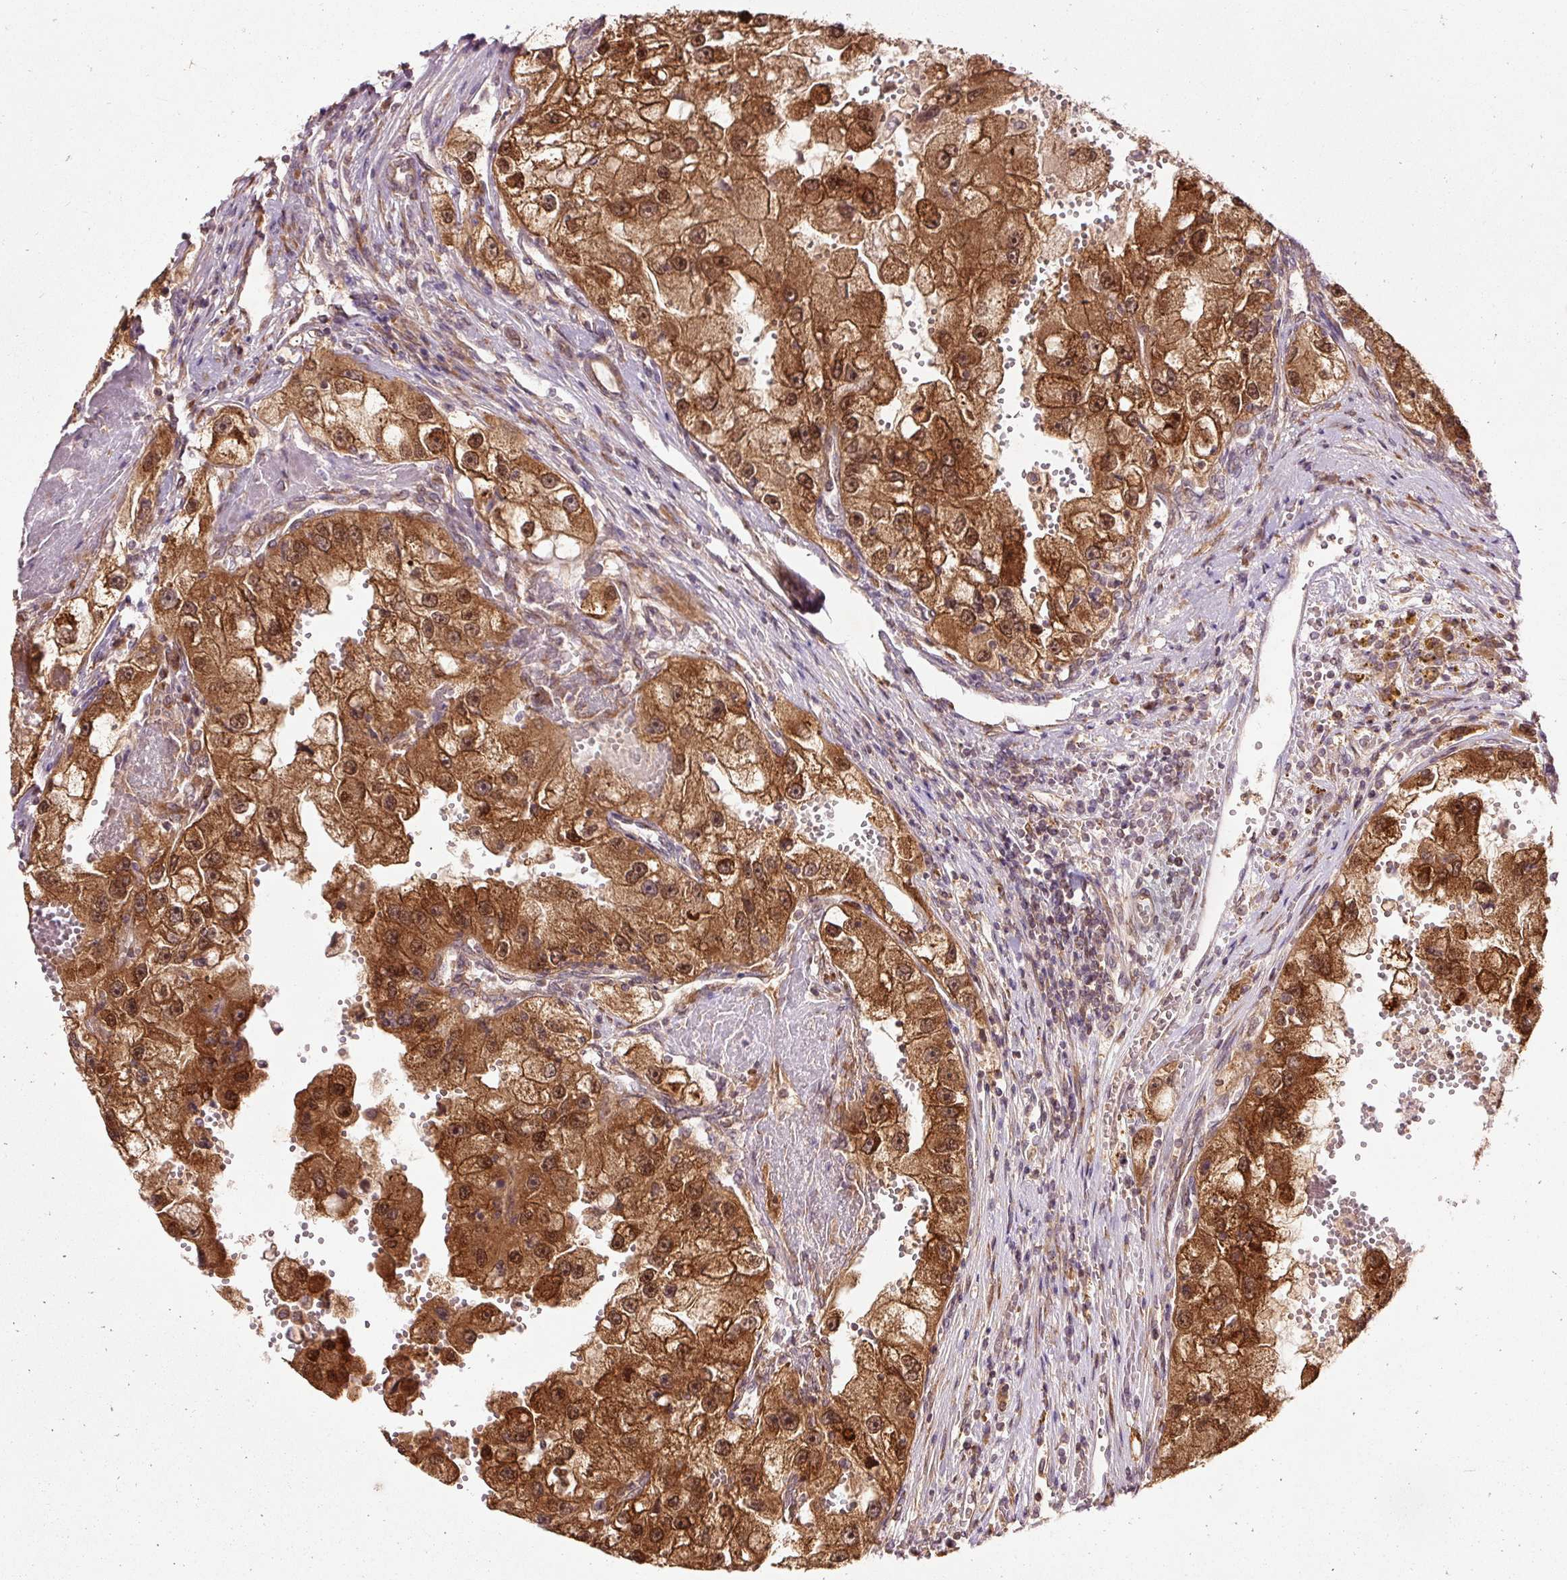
{"staining": {"intensity": "strong", "quantity": ">75%", "location": "cytoplasmic/membranous,nuclear"}, "tissue": "renal cancer", "cell_type": "Tumor cells", "image_type": "cancer", "snomed": [{"axis": "morphology", "description": "Adenocarcinoma, NOS"}, {"axis": "topography", "description": "Kidney"}], "caption": "Strong cytoplasmic/membranous and nuclear positivity is appreciated in approximately >75% of tumor cells in renal cancer.", "gene": "PDAP1", "patient": {"sex": "male", "age": 63}}